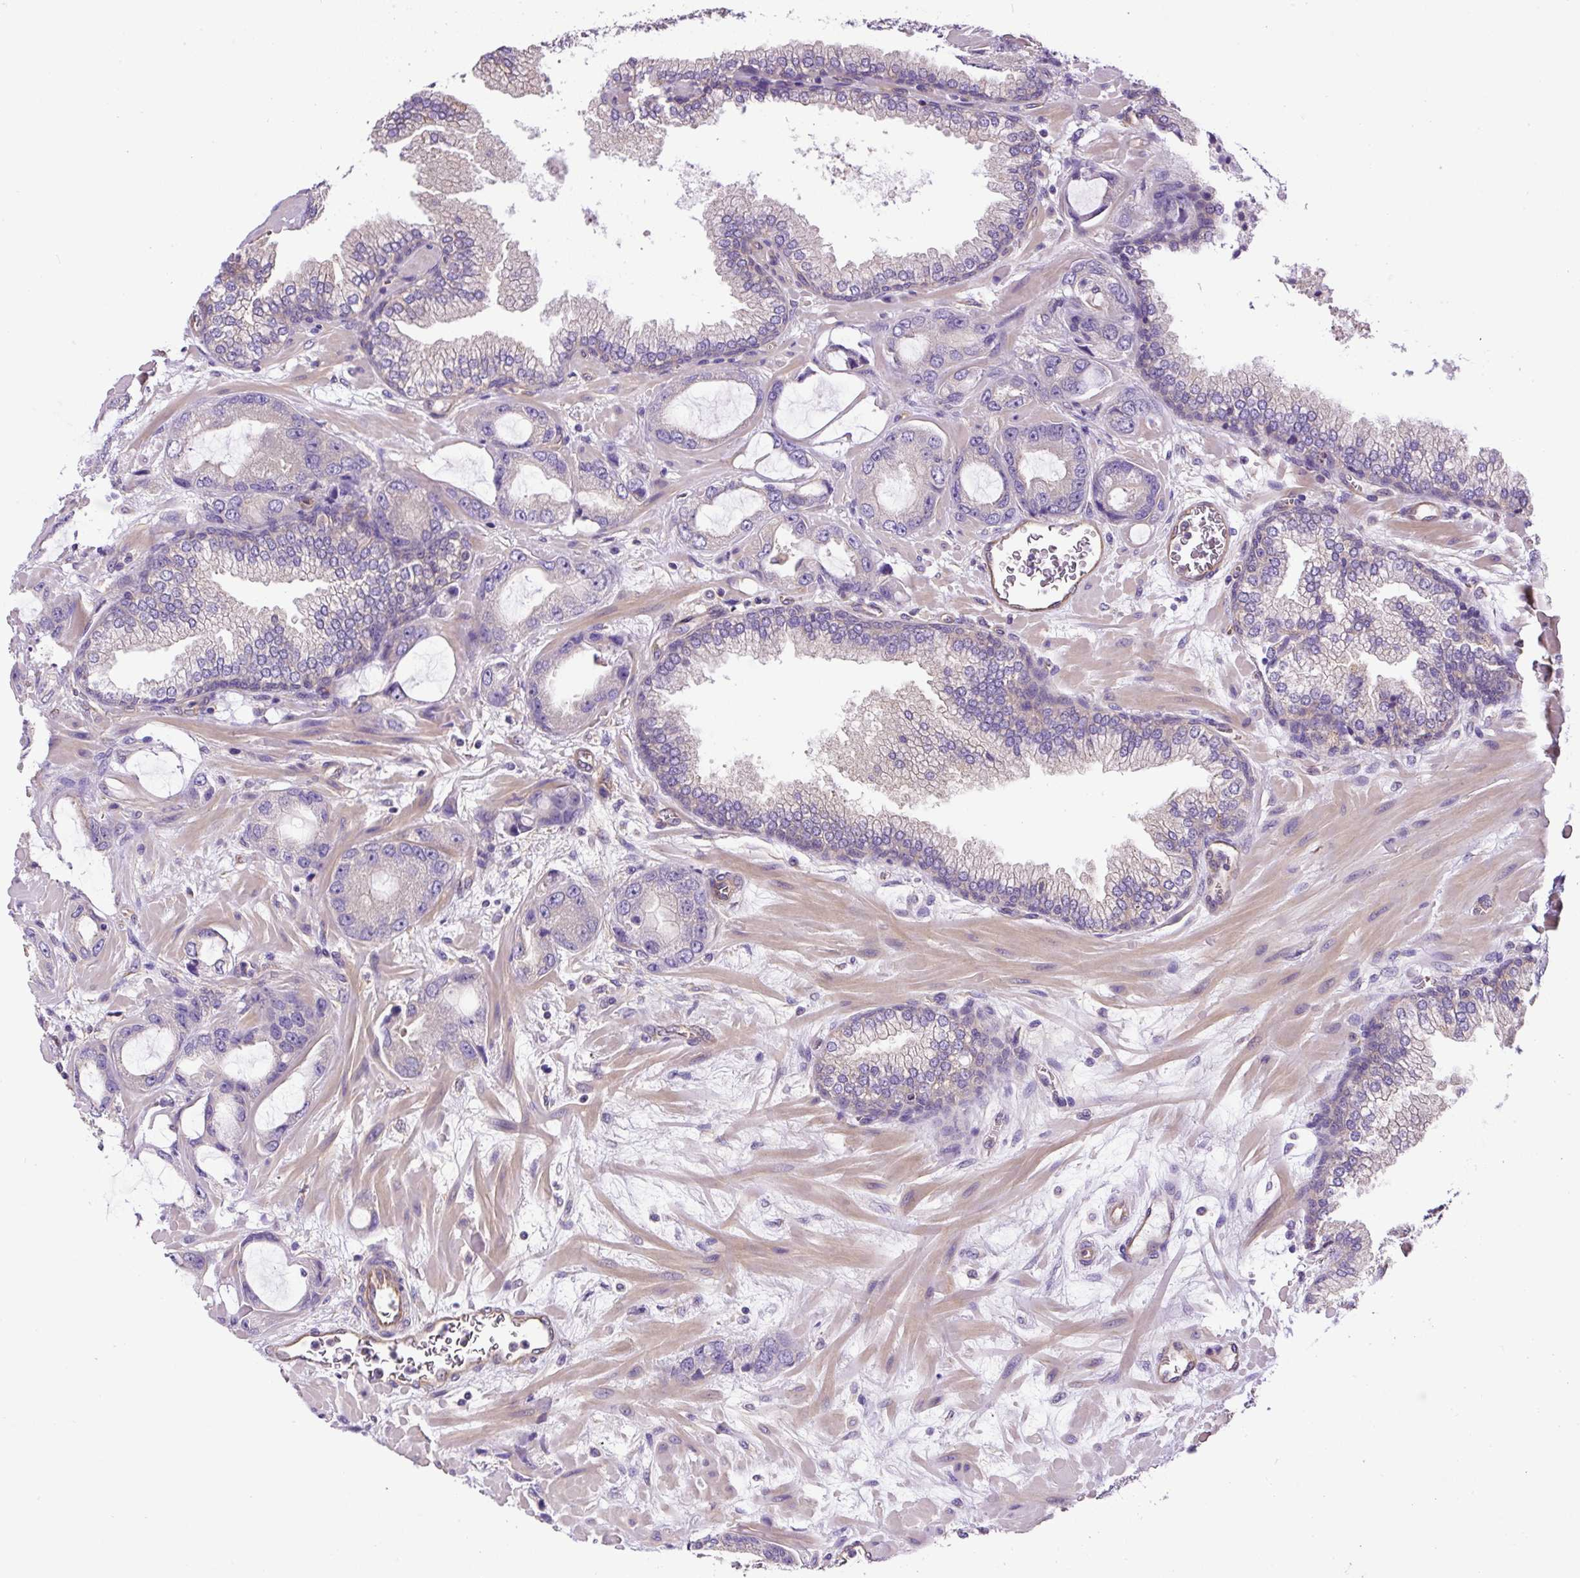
{"staining": {"intensity": "negative", "quantity": "none", "location": "none"}, "tissue": "prostate cancer", "cell_type": "Tumor cells", "image_type": "cancer", "snomed": [{"axis": "morphology", "description": "Adenocarcinoma, High grade"}, {"axis": "topography", "description": "Prostate"}], "caption": "Tumor cells show no significant positivity in adenocarcinoma (high-grade) (prostate).", "gene": "DCTN1", "patient": {"sex": "male", "age": 68}}